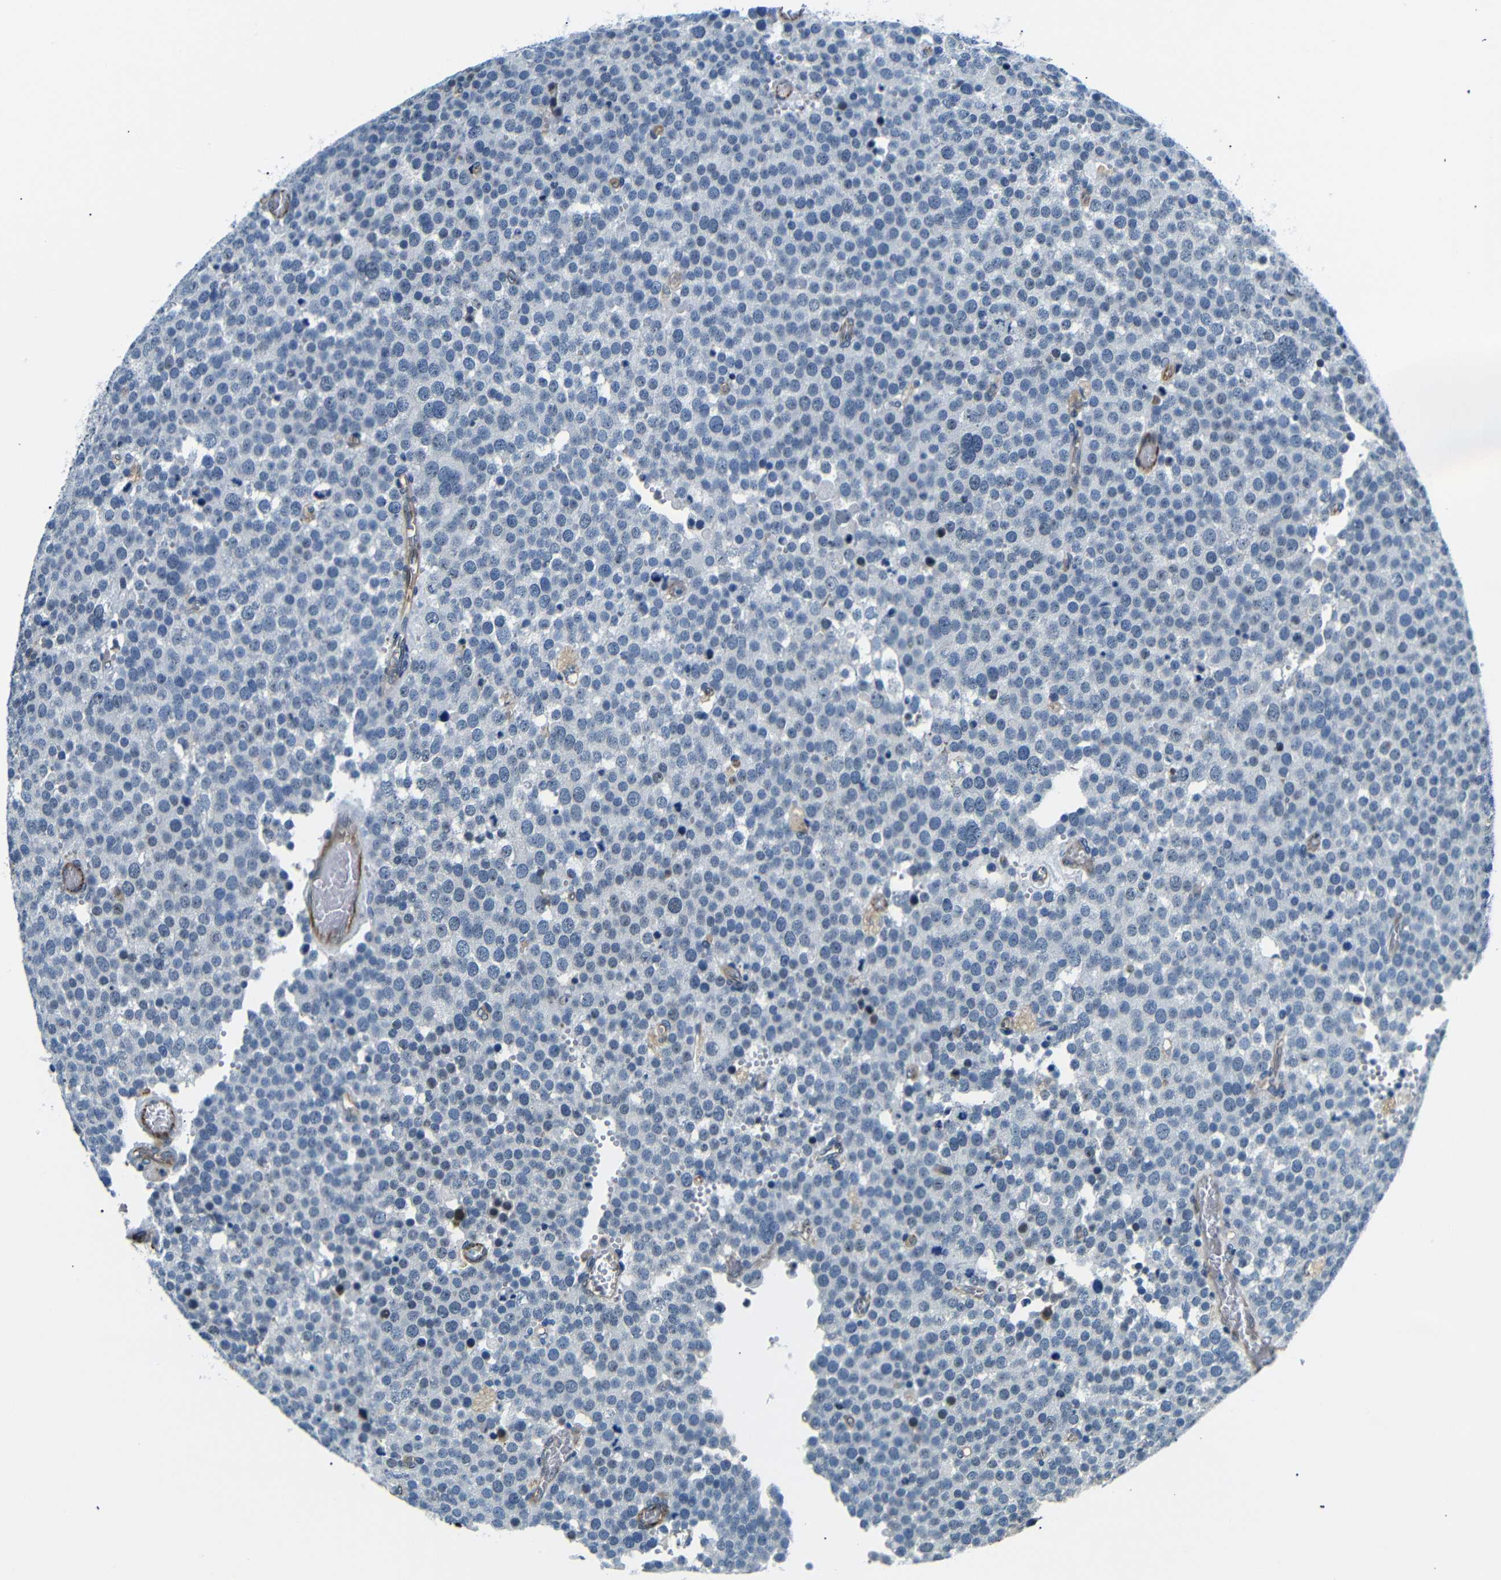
{"staining": {"intensity": "negative", "quantity": "none", "location": "none"}, "tissue": "testis cancer", "cell_type": "Tumor cells", "image_type": "cancer", "snomed": [{"axis": "morphology", "description": "Normal tissue, NOS"}, {"axis": "morphology", "description": "Seminoma, NOS"}, {"axis": "topography", "description": "Testis"}], "caption": "A high-resolution histopathology image shows immunohistochemistry (IHC) staining of testis seminoma, which shows no significant expression in tumor cells. Brightfield microscopy of immunohistochemistry (IHC) stained with DAB (3,3'-diaminobenzidine) (brown) and hematoxylin (blue), captured at high magnification.", "gene": "TAFA1", "patient": {"sex": "male", "age": 71}}